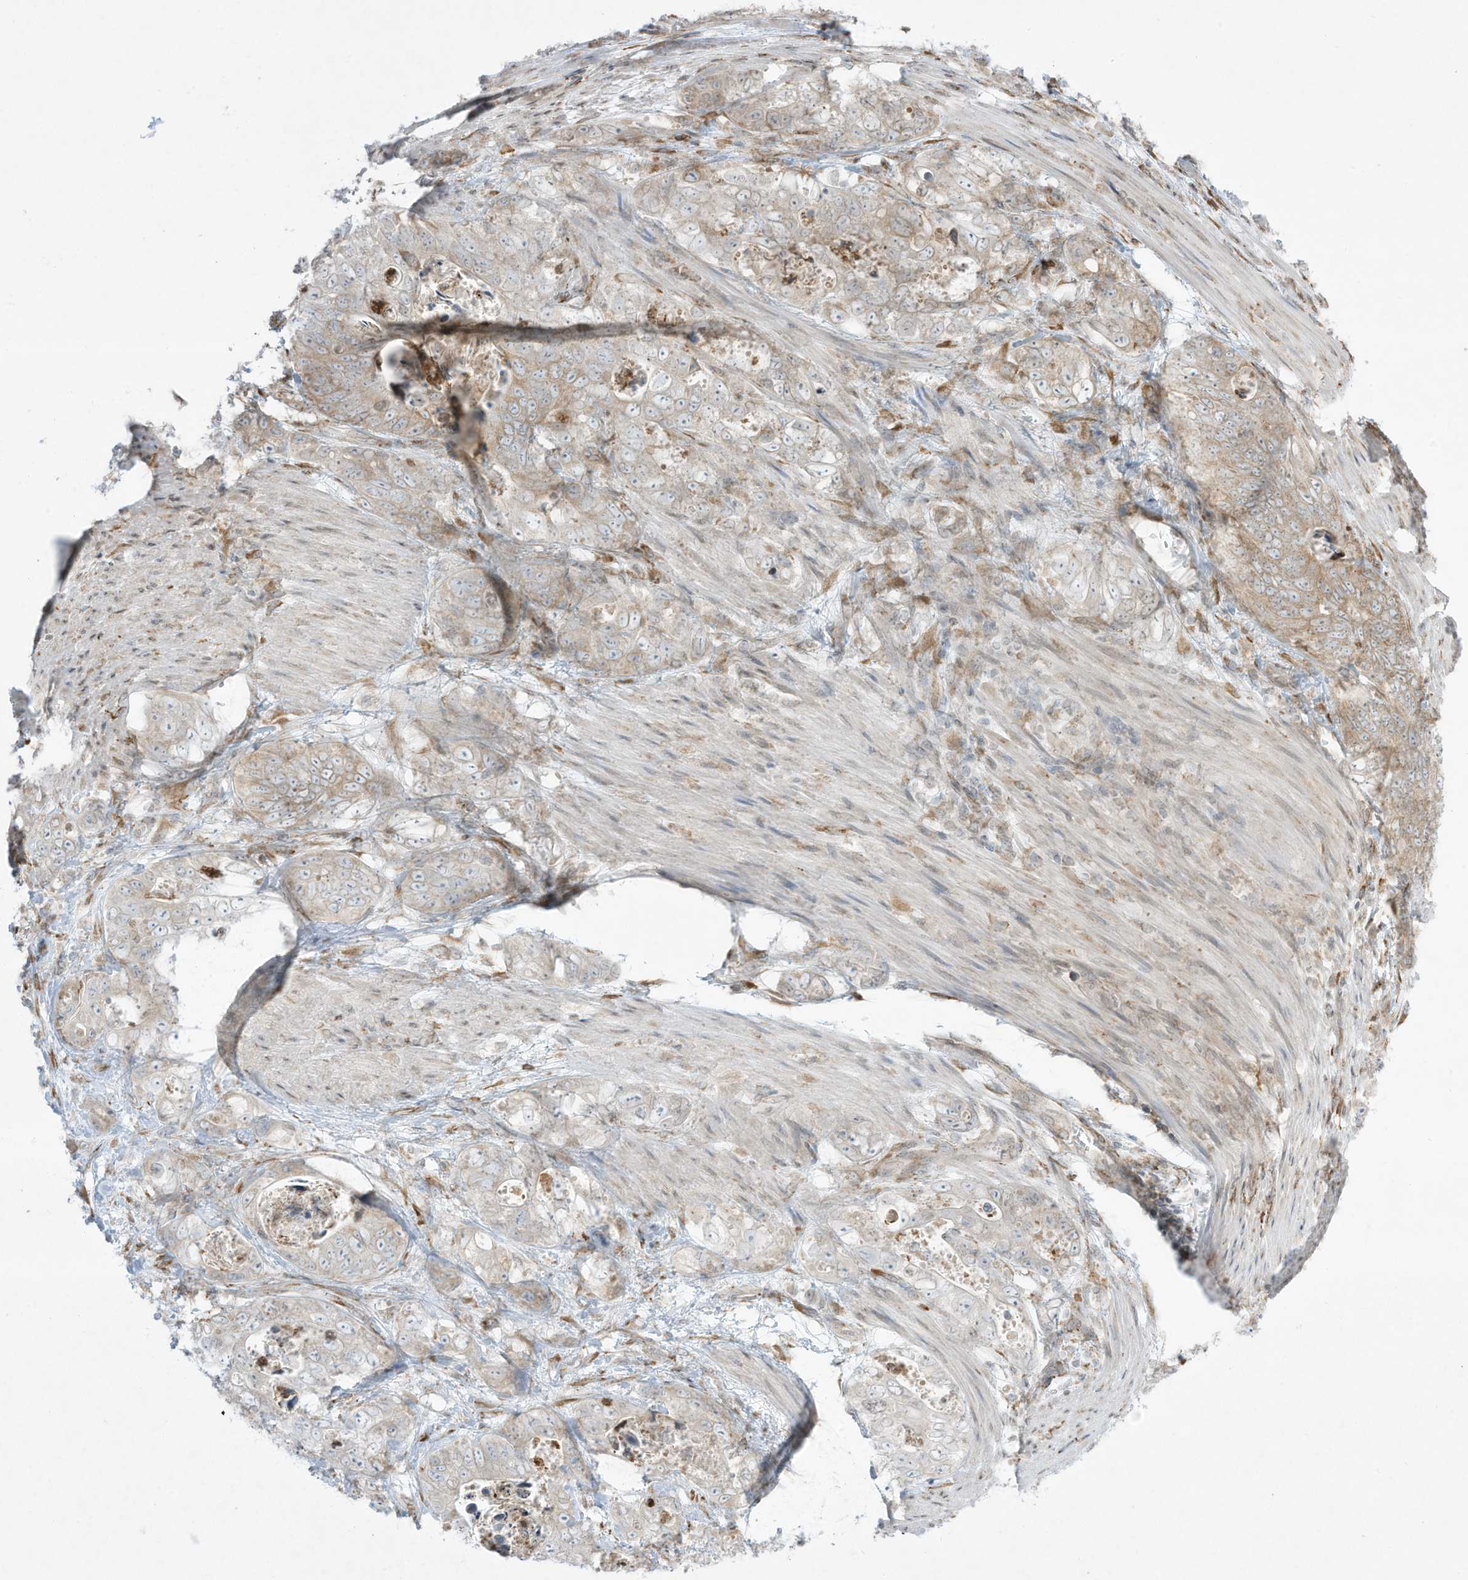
{"staining": {"intensity": "weak", "quantity": "<25%", "location": "cytoplasmic/membranous"}, "tissue": "stomach cancer", "cell_type": "Tumor cells", "image_type": "cancer", "snomed": [{"axis": "morphology", "description": "Normal tissue, NOS"}, {"axis": "morphology", "description": "Adenocarcinoma, NOS"}, {"axis": "topography", "description": "Stomach"}], "caption": "The image reveals no staining of tumor cells in stomach cancer (adenocarcinoma).", "gene": "PTK6", "patient": {"sex": "female", "age": 89}}